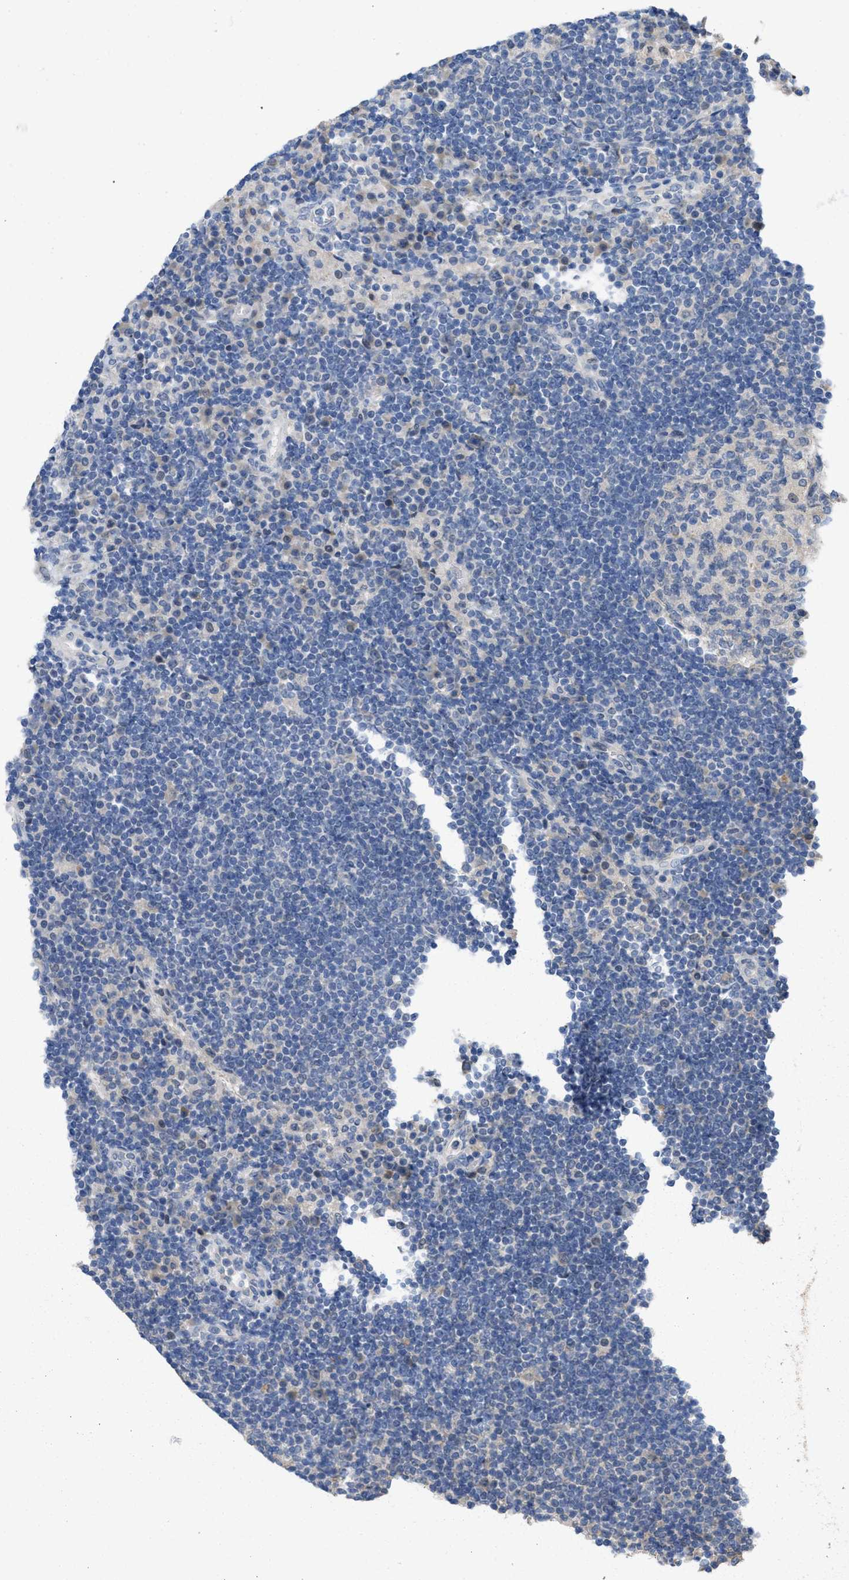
{"staining": {"intensity": "negative", "quantity": "none", "location": "none"}, "tissue": "lymph node", "cell_type": "Germinal center cells", "image_type": "normal", "snomed": [{"axis": "morphology", "description": "Normal tissue, NOS"}, {"axis": "topography", "description": "Lymph node"}], "caption": "IHC histopathology image of unremarkable lymph node: lymph node stained with DAB (3,3'-diaminobenzidine) reveals no significant protein positivity in germinal center cells.", "gene": "CDPF1", "patient": {"sex": "female", "age": 53}}